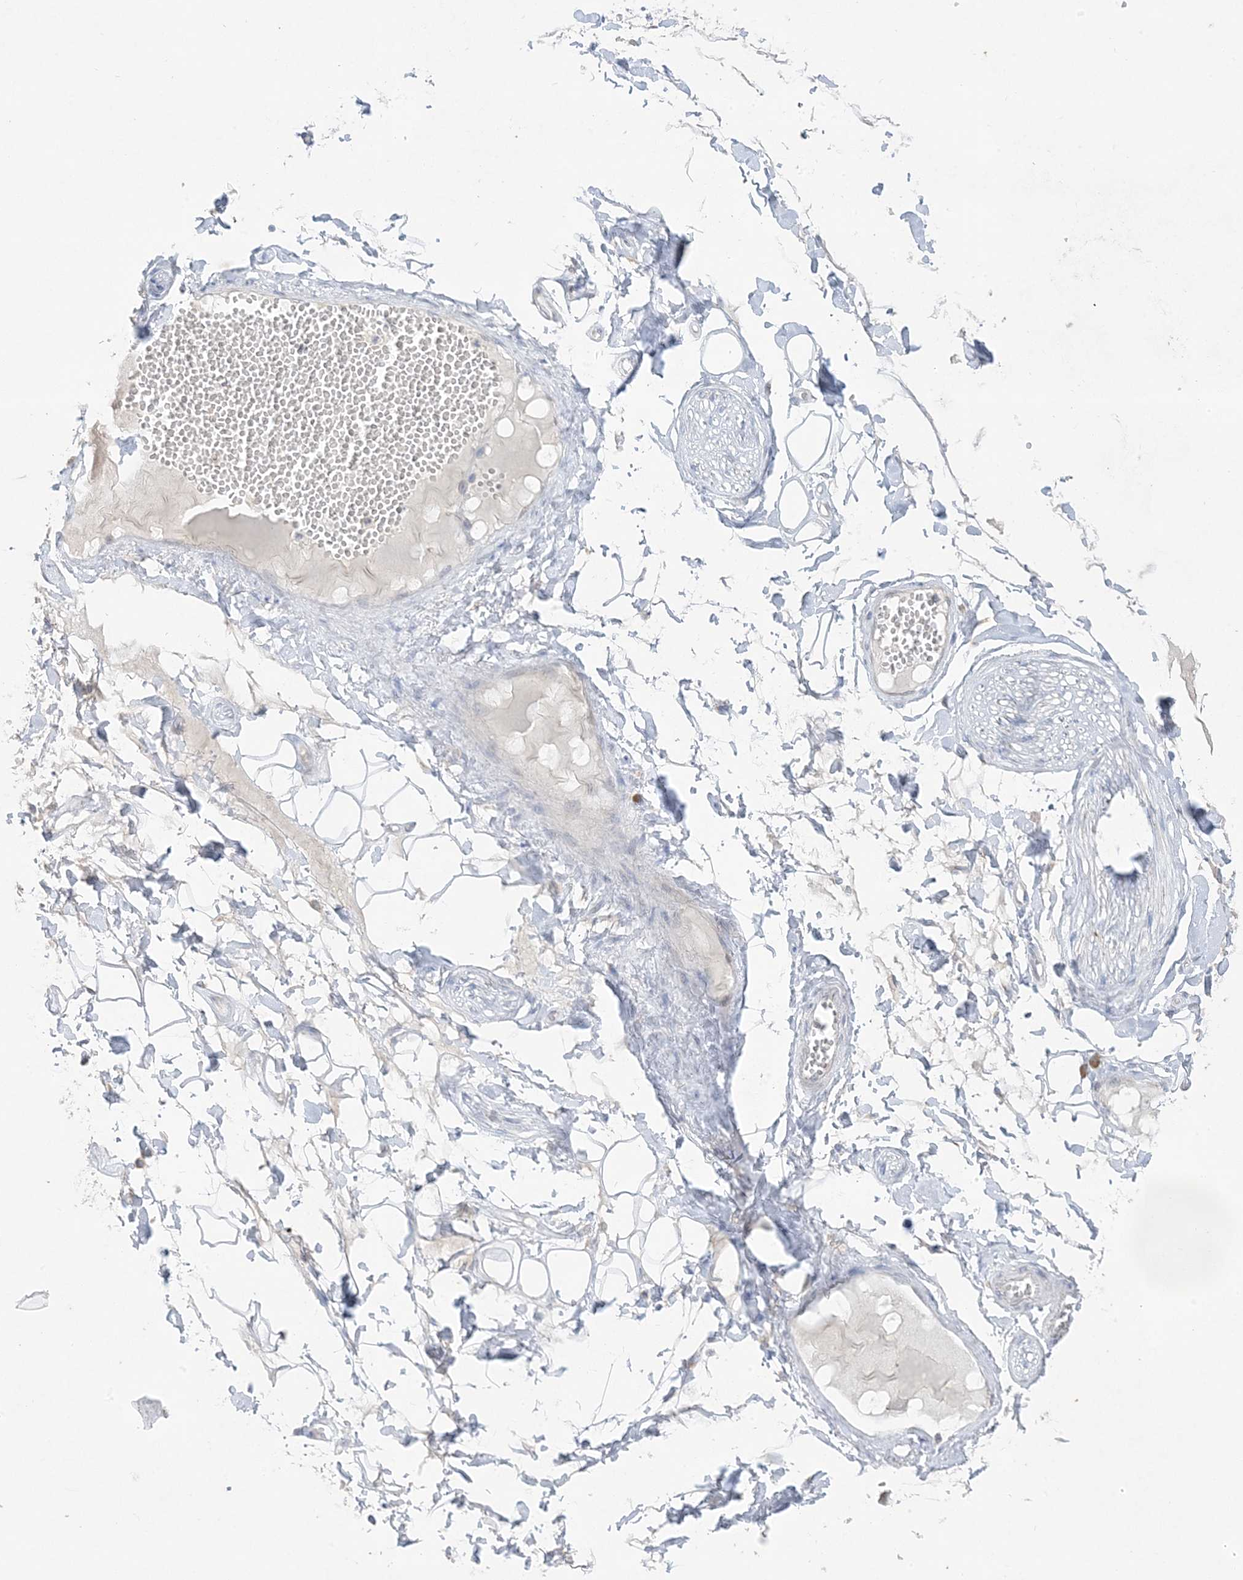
{"staining": {"intensity": "negative", "quantity": "none", "location": "none"}, "tissue": "adipose tissue", "cell_type": "Adipocytes", "image_type": "normal", "snomed": [{"axis": "morphology", "description": "Normal tissue, NOS"}, {"axis": "morphology", "description": "Inflammation, NOS"}, {"axis": "topography", "description": "Salivary gland"}, {"axis": "topography", "description": "Peripheral nerve tissue"}], "caption": "Adipose tissue stained for a protein using immunohistochemistry exhibits no staining adipocytes.", "gene": "RPP40", "patient": {"sex": "female", "age": 75}}